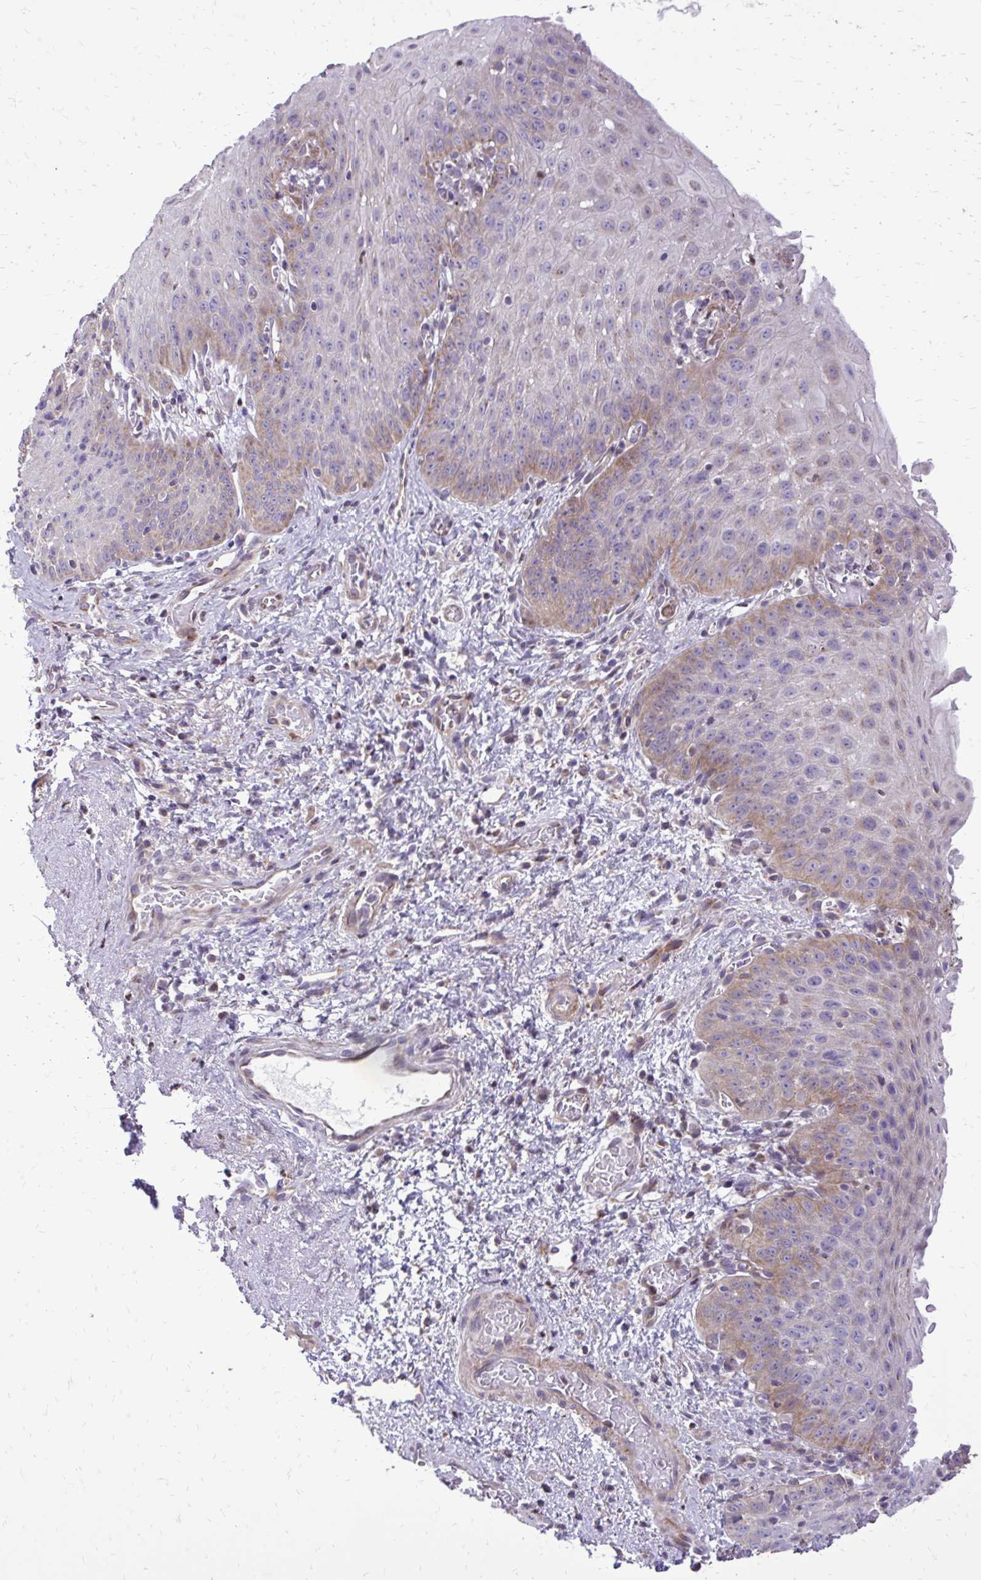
{"staining": {"intensity": "weak", "quantity": "25%-75%", "location": "cytoplasmic/membranous"}, "tissue": "esophagus", "cell_type": "Squamous epithelial cells", "image_type": "normal", "snomed": [{"axis": "morphology", "description": "Normal tissue, NOS"}, {"axis": "topography", "description": "Esophagus"}], "caption": "Brown immunohistochemical staining in normal human esophagus reveals weak cytoplasmic/membranous positivity in about 25%-75% of squamous epithelial cells.", "gene": "ABCC3", "patient": {"sex": "male", "age": 71}}